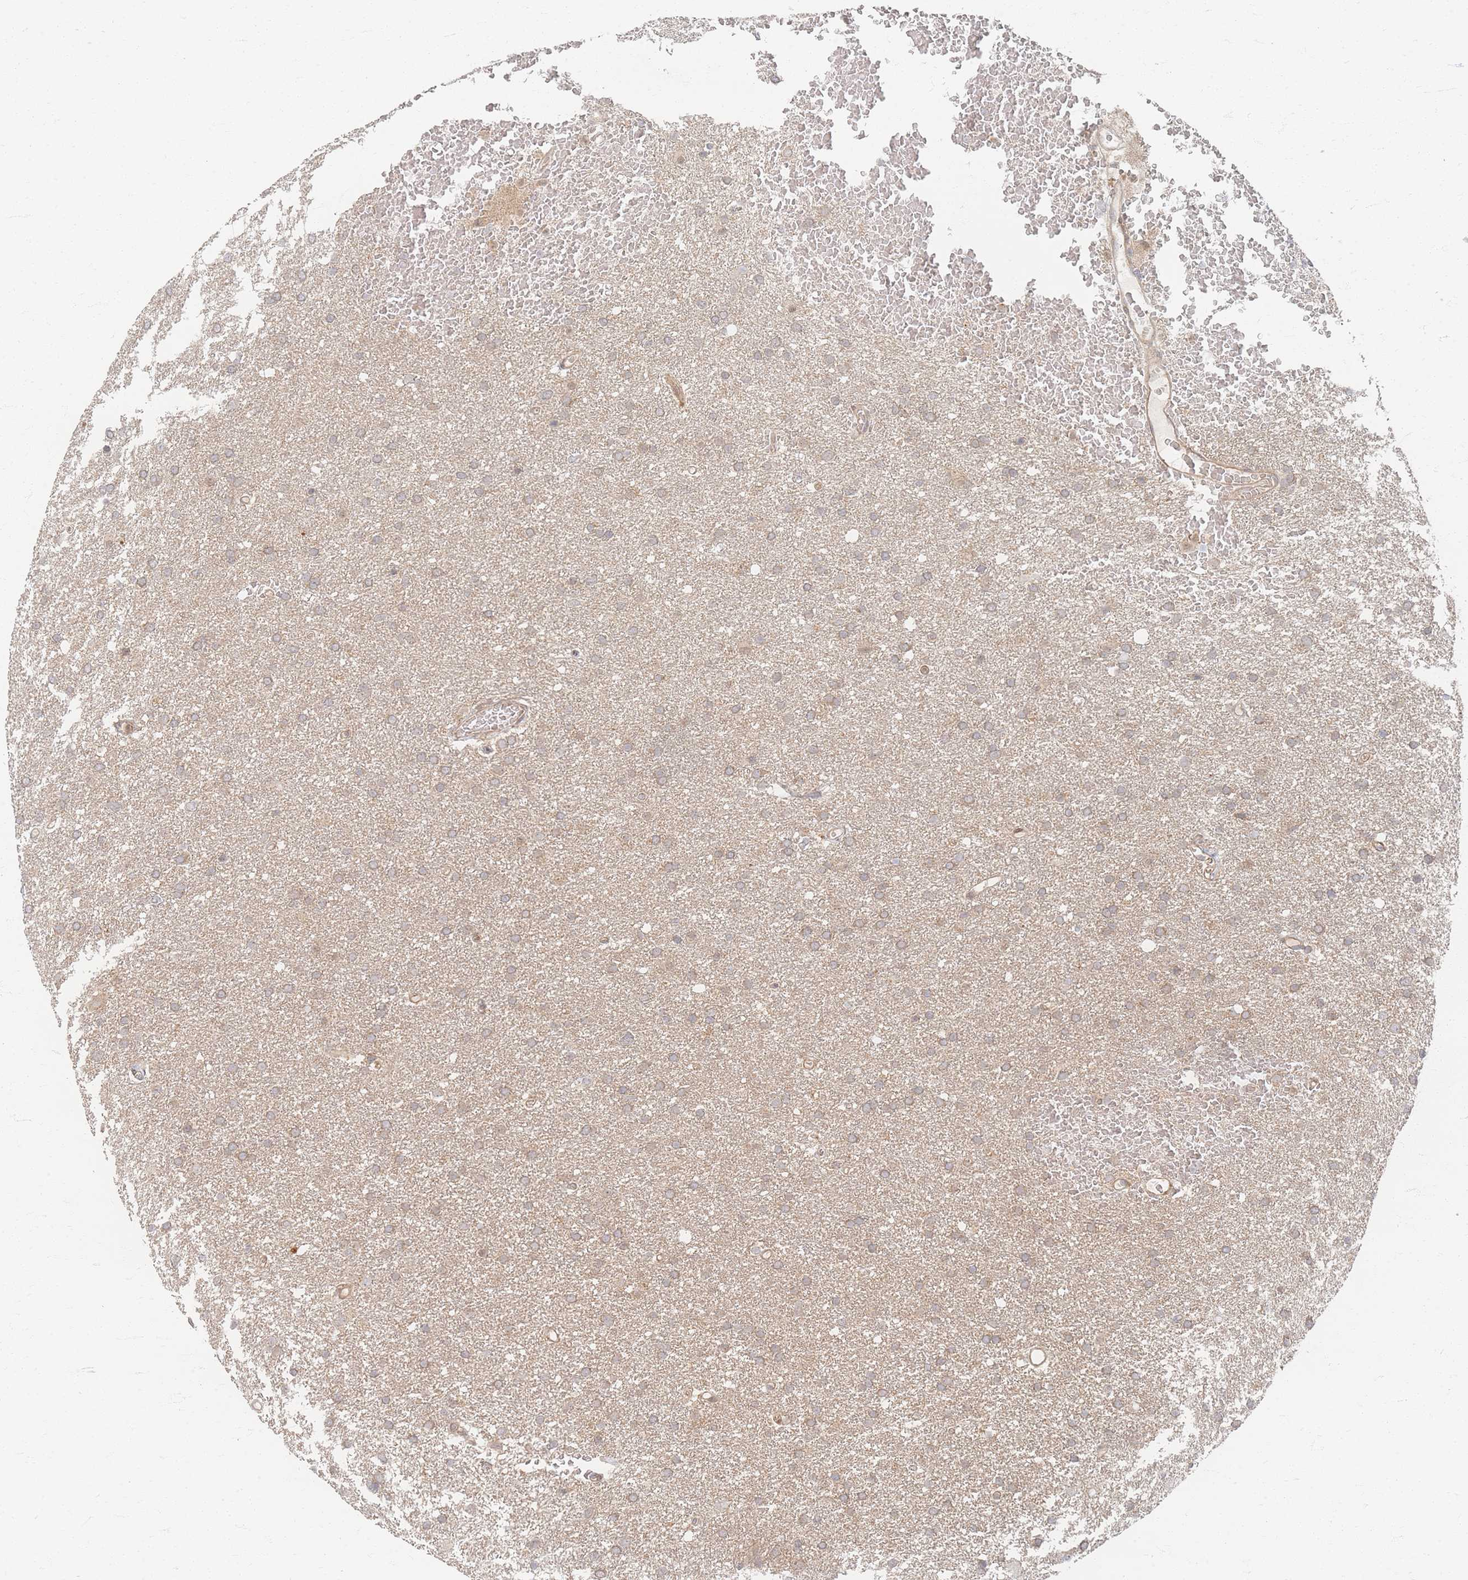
{"staining": {"intensity": "weak", "quantity": "25%-75%", "location": "cytoplasmic/membranous"}, "tissue": "glioma", "cell_type": "Tumor cells", "image_type": "cancer", "snomed": [{"axis": "morphology", "description": "Glioma, malignant, High grade"}, {"axis": "topography", "description": "Cerebral cortex"}], "caption": "Malignant high-grade glioma stained with DAB (3,3'-diaminobenzidine) immunohistochemistry (IHC) shows low levels of weak cytoplasmic/membranous expression in about 25%-75% of tumor cells.", "gene": "PSMD9", "patient": {"sex": "female", "age": 36}}